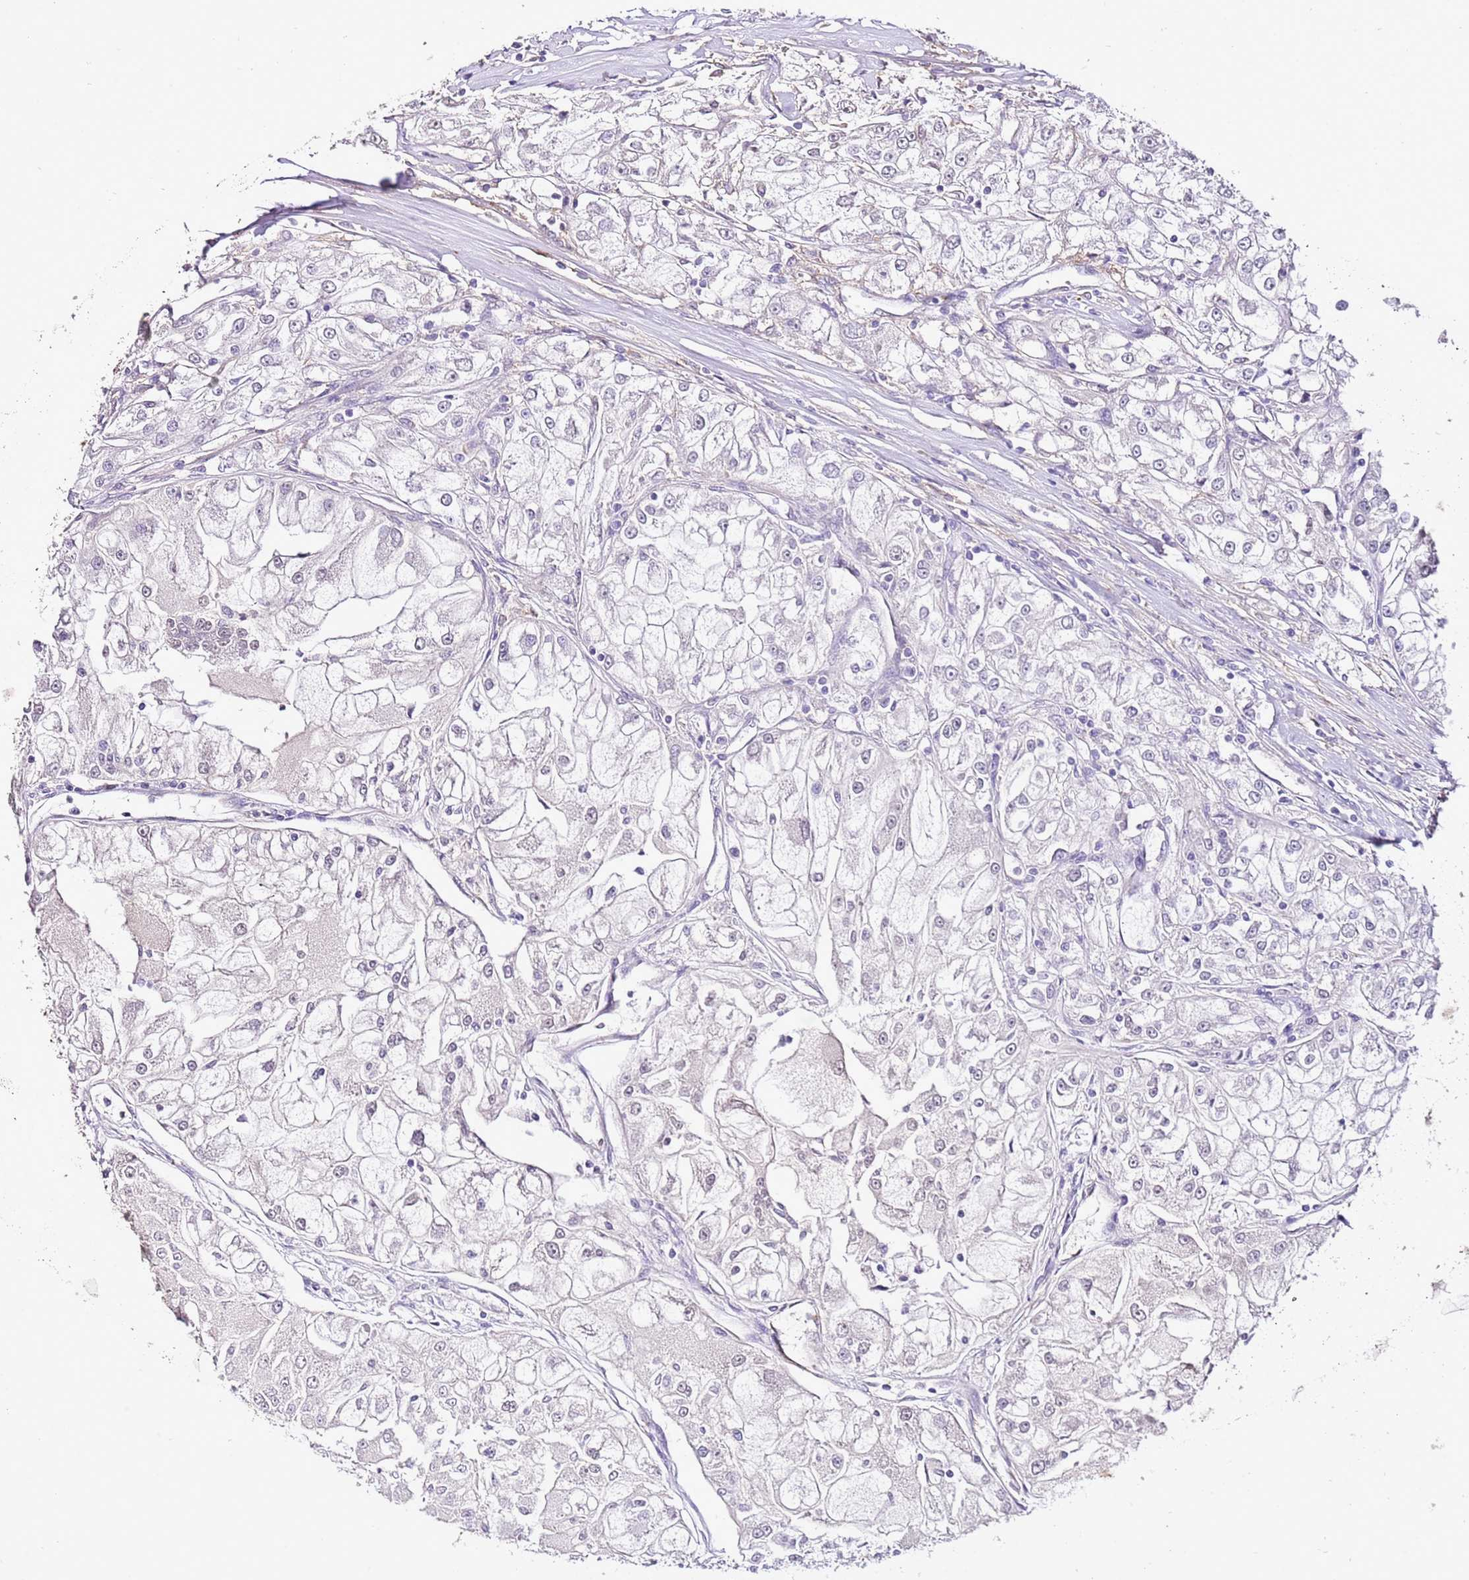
{"staining": {"intensity": "negative", "quantity": "none", "location": "none"}, "tissue": "renal cancer", "cell_type": "Tumor cells", "image_type": "cancer", "snomed": [{"axis": "morphology", "description": "Adenocarcinoma, NOS"}, {"axis": "topography", "description": "Kidney"}], "caption": "DAB (3,3'-diaminobenzidine) immunohistochemical staining of renal adenocarcinoma demonstrates no significant positivity in tumor cells.", "gene": "IZUMO4", "patient": {"sex": "female", "age": 72}}